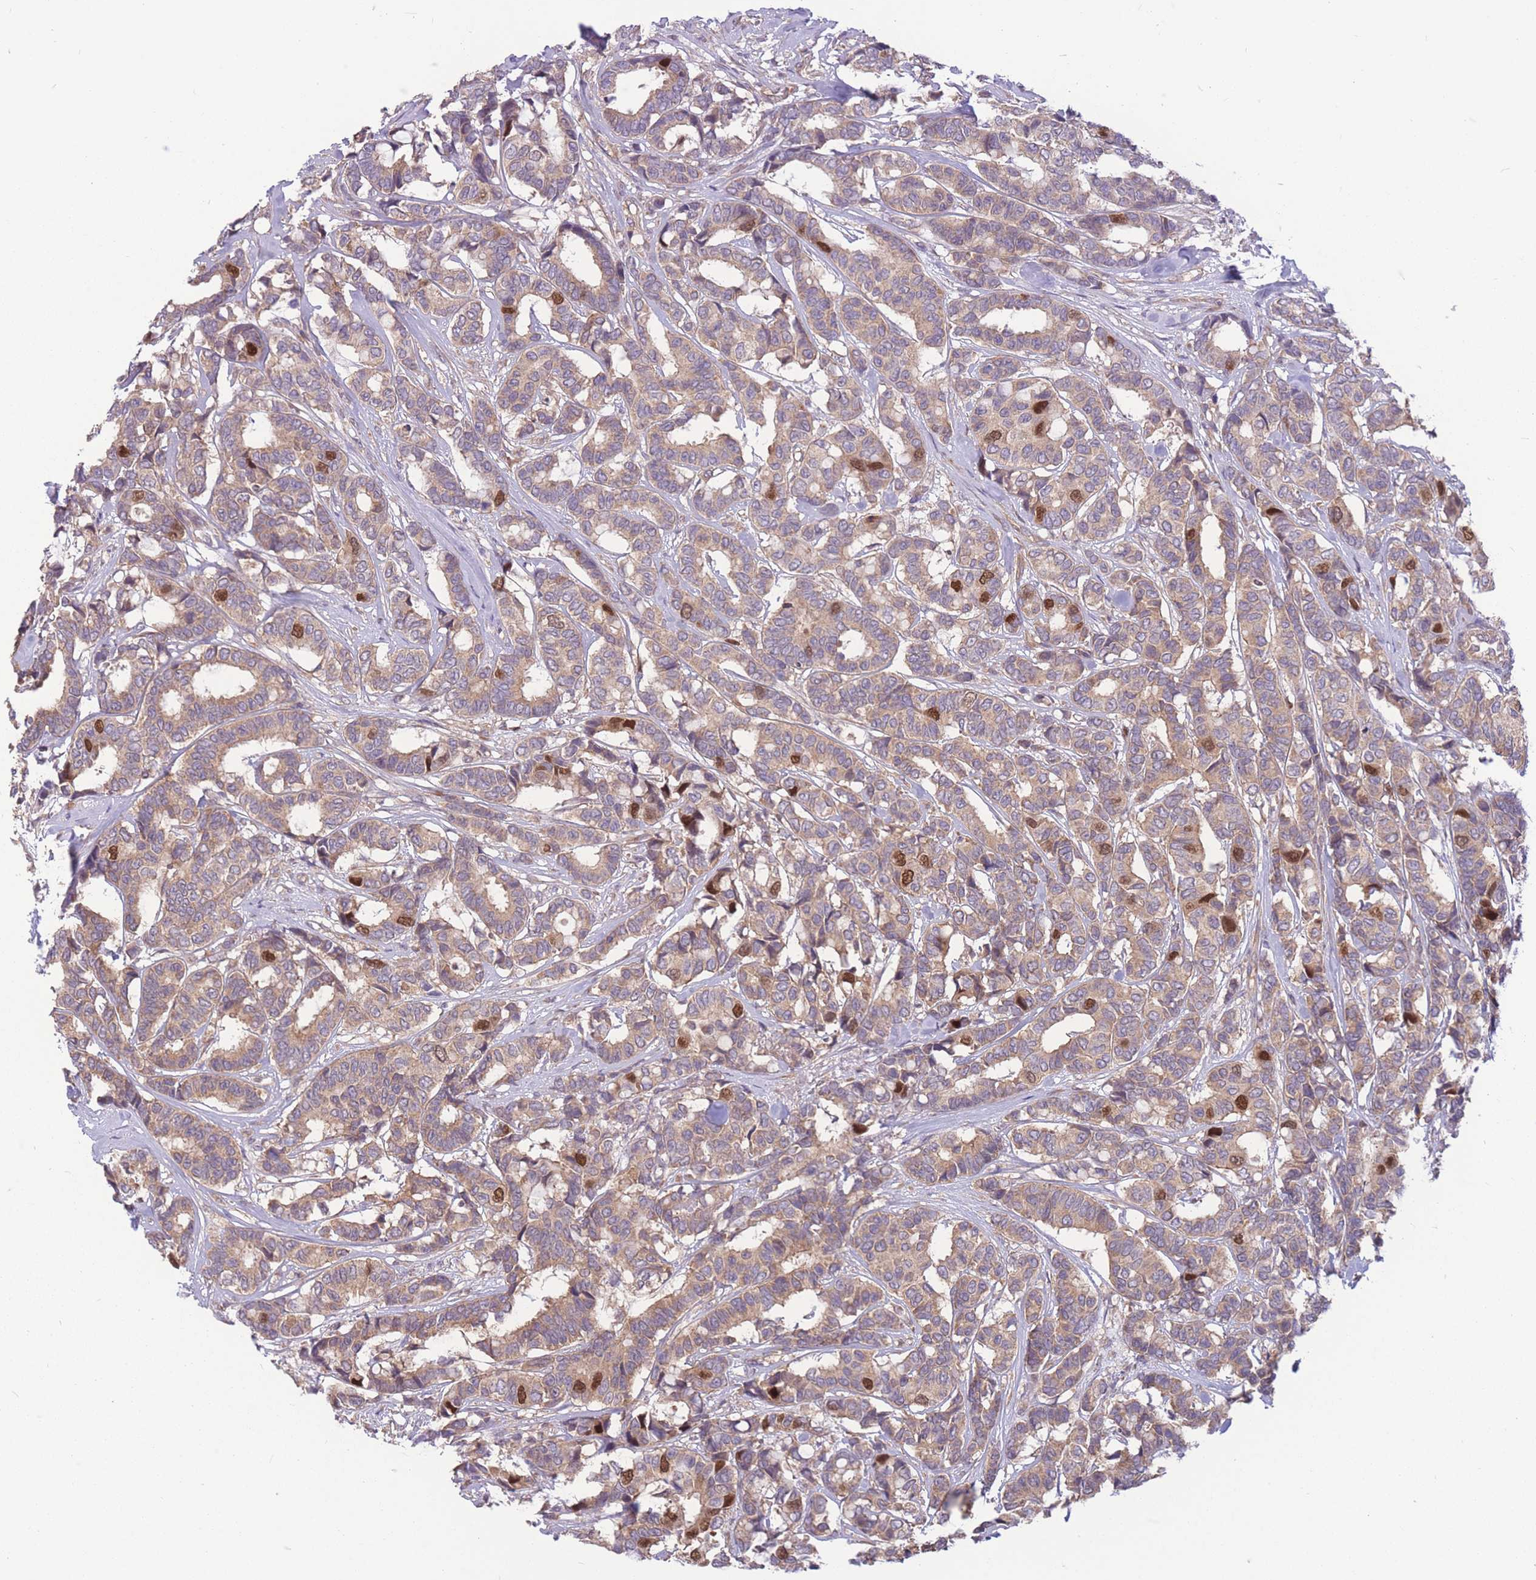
{"staining": {"intensity": "strong", "quantity": "<25%", "location": "cytoplasmic/membranous,nuclear"}, "tissue": "breast cancer", "cell_type": "Tumor cells", "image_type": "cancer", "snomed": [{"axis": "morphology", "description": "Duct carcinoma"}, {"axis": "topography", "description": "Breast"}], "caption": "An image showing strong cytoplasmic/membranous and nuclear positivity in about <25% of tumor cells in breast cancer, as visualized by brown immunohistochemical staining.", "gene": "GMNN", "patient": {"sex": "female", "age": 87}}